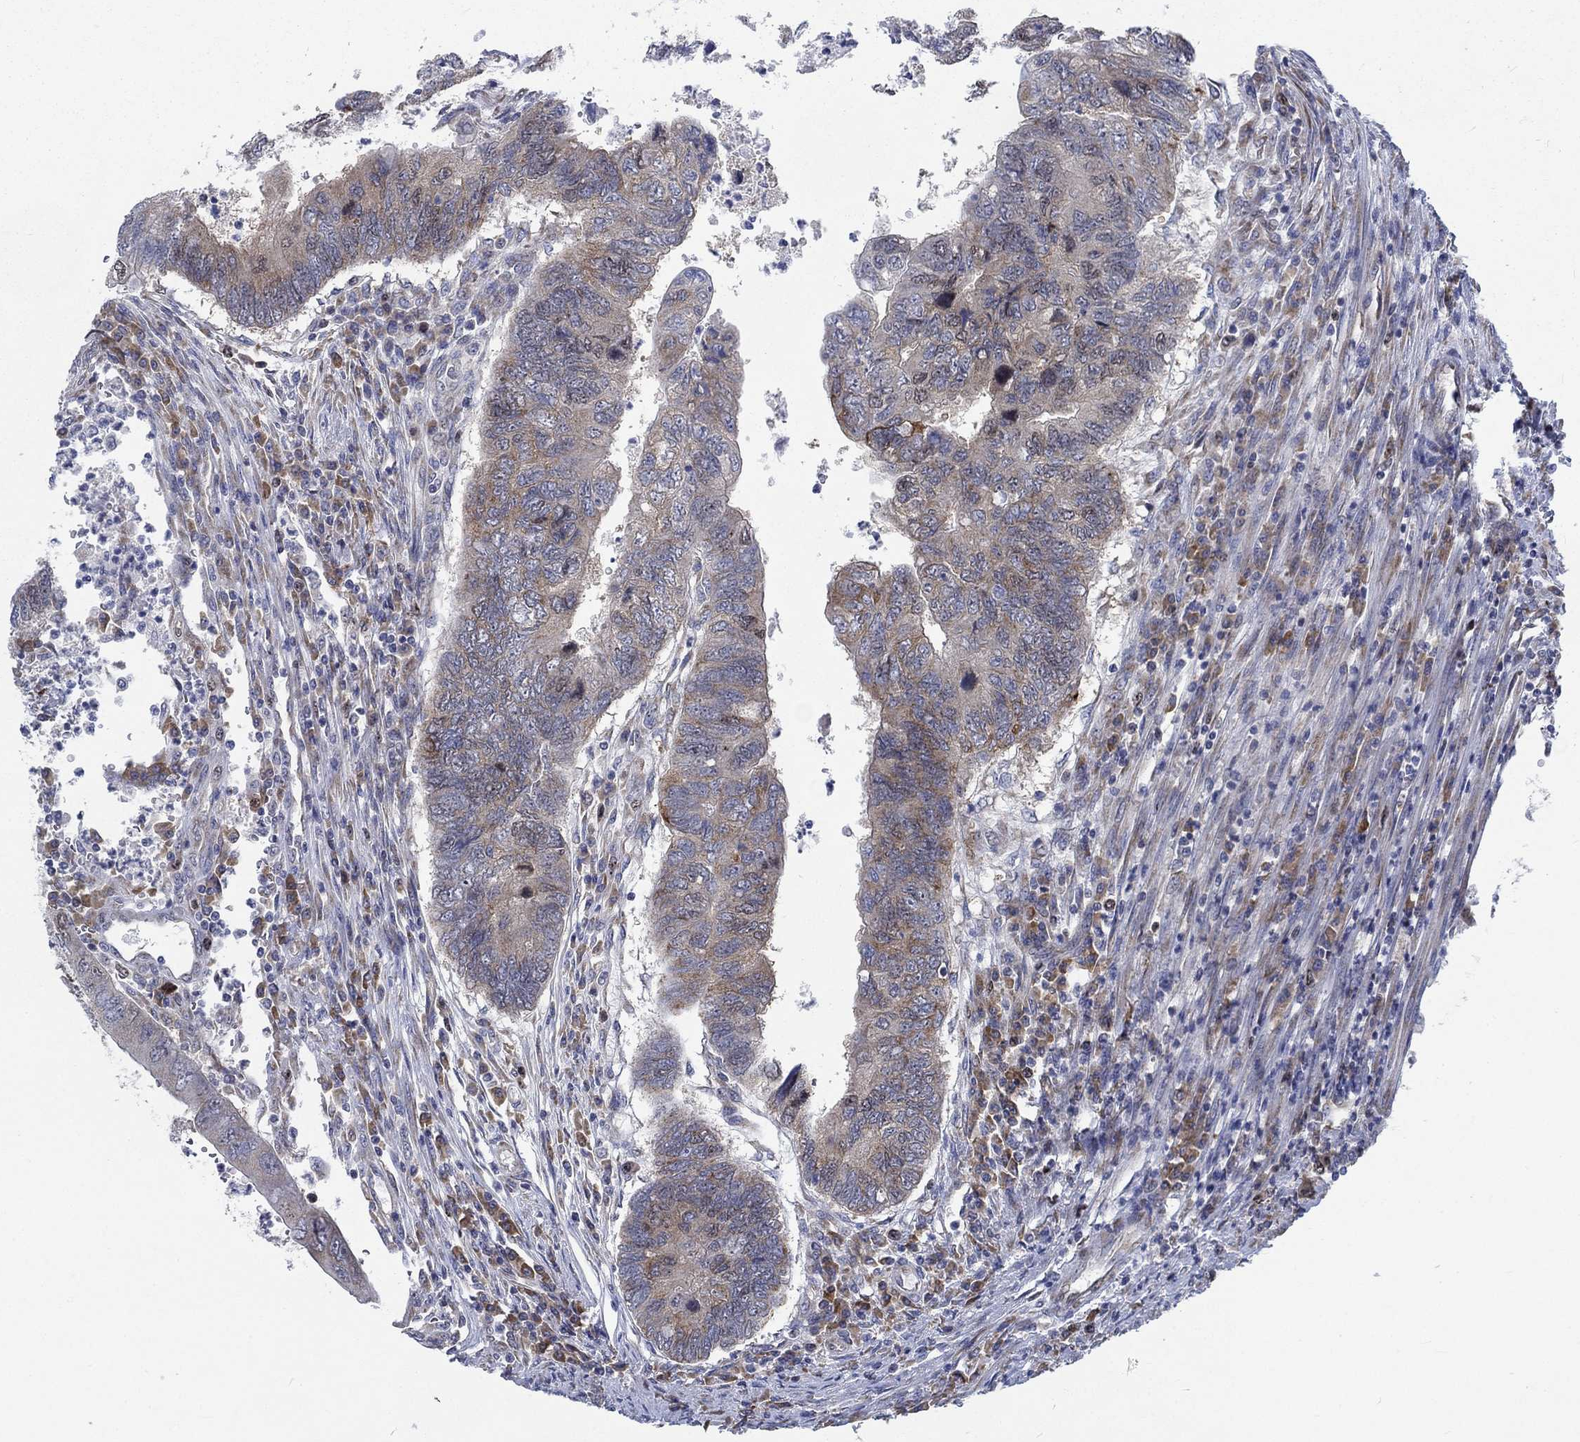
{"staining": {"intensity": "weak", "quantity": ">75%", "location": "cytoplasmic/membranous"}, "tissue": "colorectal cancer", "cell_type": "Tumor cells", "image_type": "cancer", "snomed": [{"axis": "morphology", "description": "Adenocarcinoma, NOS"}, {"axis": "topography", "description": "Colon"}], "caption": "This is an image of immunohistochemistry staining of adenocarcinoma (colorectal), which shows weak expression in the cytoplasmic/membranous of tumor cells.", "gene": "MMP24", "patient": {"sex": "female", "age": 67}}